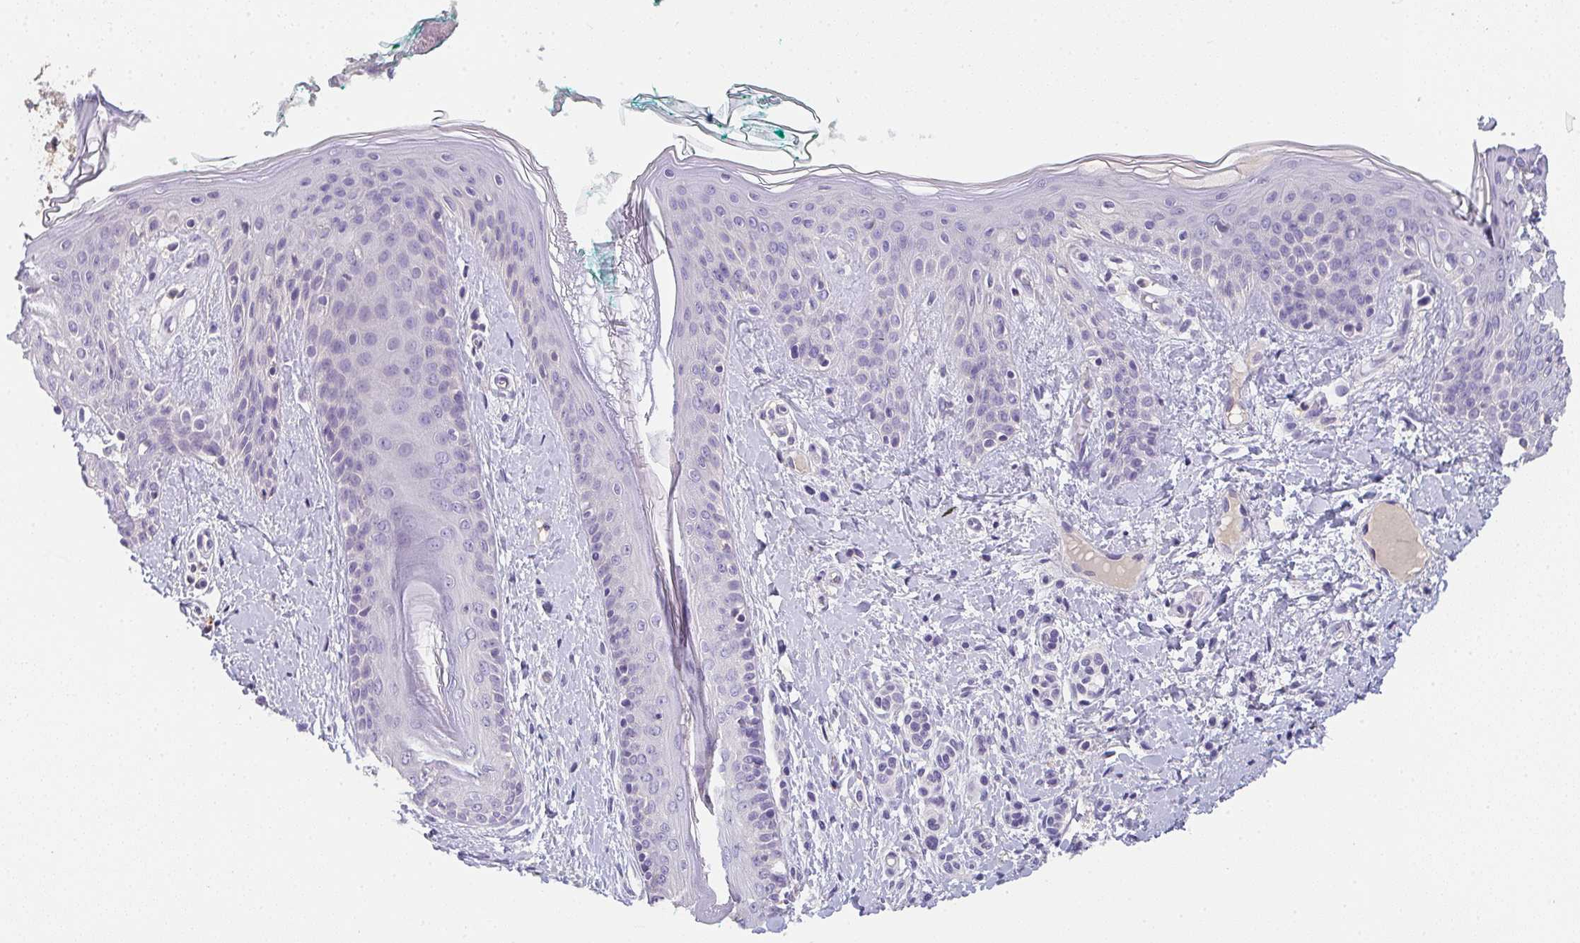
{"staining": {"intensity": "negative", "quantity": "none", "location": "none"}, "tissue": "skin", "cell_type": "Fibroblasts", "image_type": "normal", "snomed": [{"axis": "morphology", "description": "Normal tissue, NOS"}, {"axis": "topography", "description": "Skin"}], "caption": "IHC image of unremarkable skin: human skin stained with DAB reveals no significant protein expression in fibroblasts. (DAB (3,3'-diaminobenzidine) immunohistochemistry (IHC) visualized using brightfield microscopy, high magnification).", "gene": "ZNF215", "patient": {"sex": "male", "age": 16}}